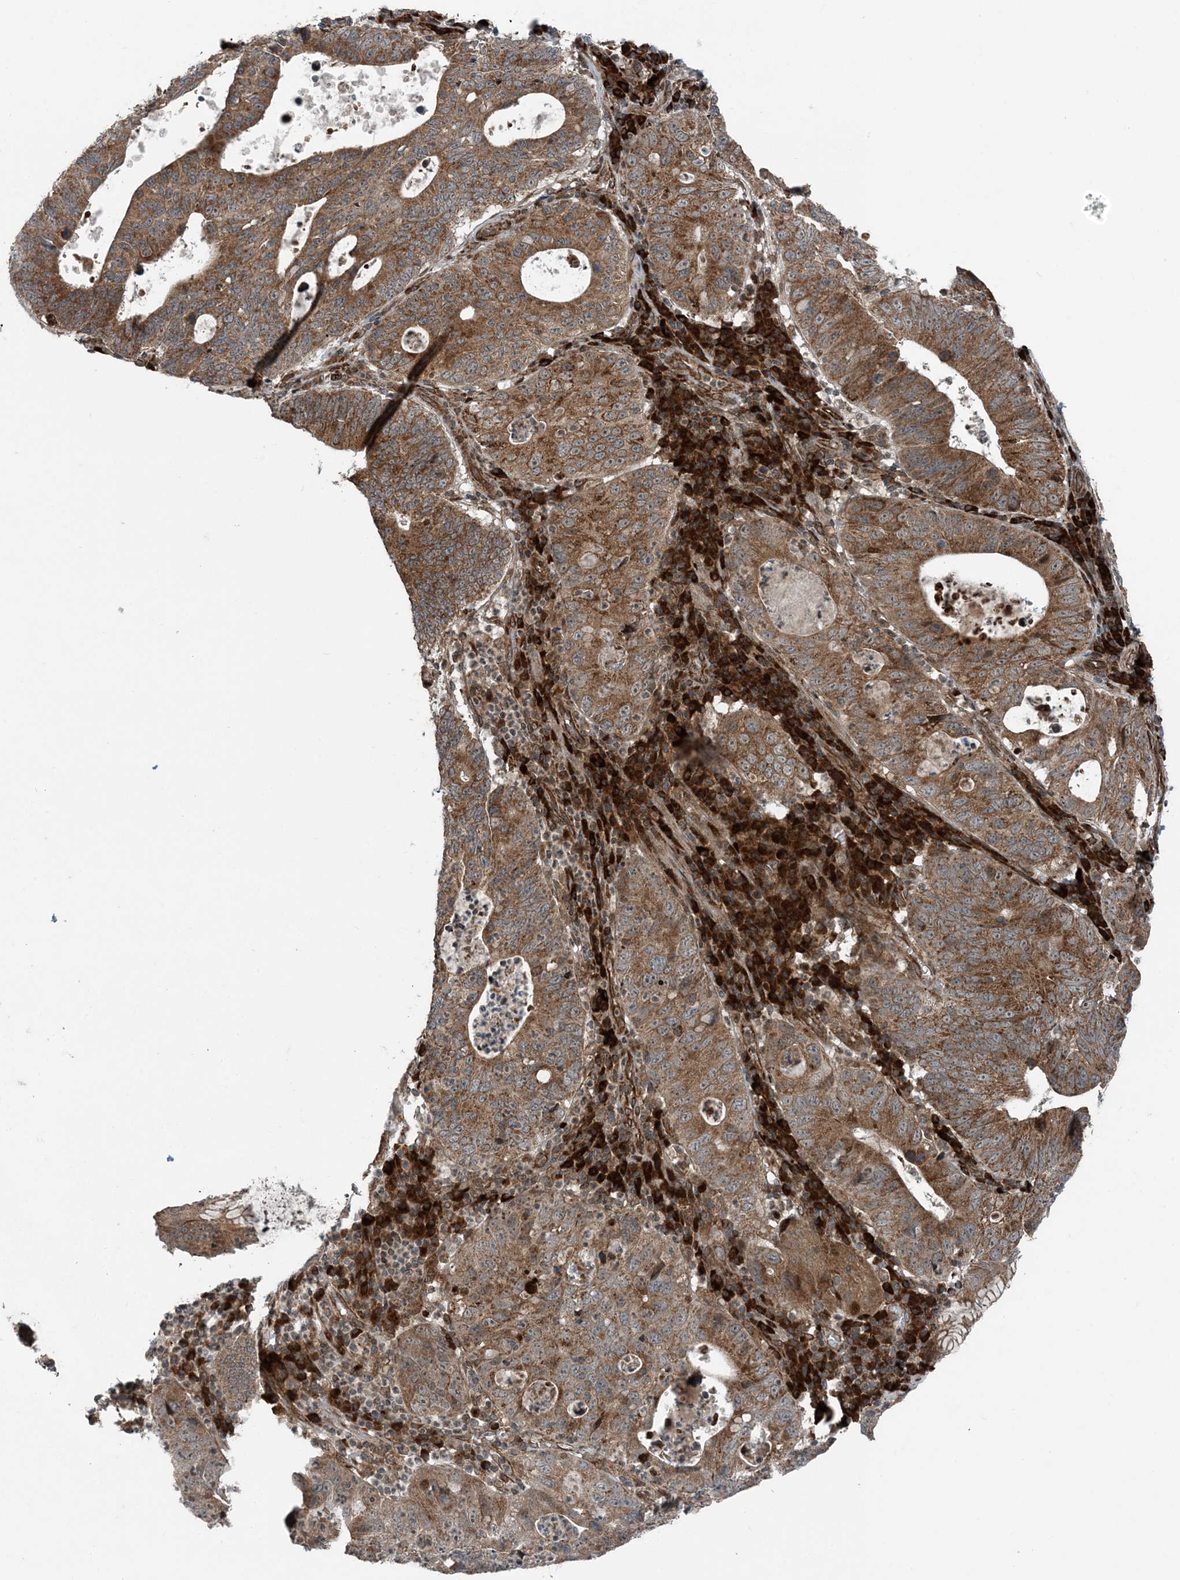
{"staining": {"intensity": "moderate", "quantity": ">75%", "location": "cytoplasmic/membranous"}, "tissue": "stomach cancer", "cell_type": "Tumor cells", "image_type": "cancer", "snomed": [{"axis": "morphology", "description": "Adenocarcinoma, NOS"}, {"axis": "topography", "description": "Stomach"}], "caption": "Immunohistochemistry (IHC) photomicrograph of neoplastic tissue: stomach cancer (adenocarcinoma) stained using IHC exhibits medium levels of moderate protein expression localized specifically in the cytoplasmic/membranous of tumor cells, appearing as a cytoplasmic/membranous brown color.", "gene": "EDEM2", "patient": {"sex": "male", "age": 59}}